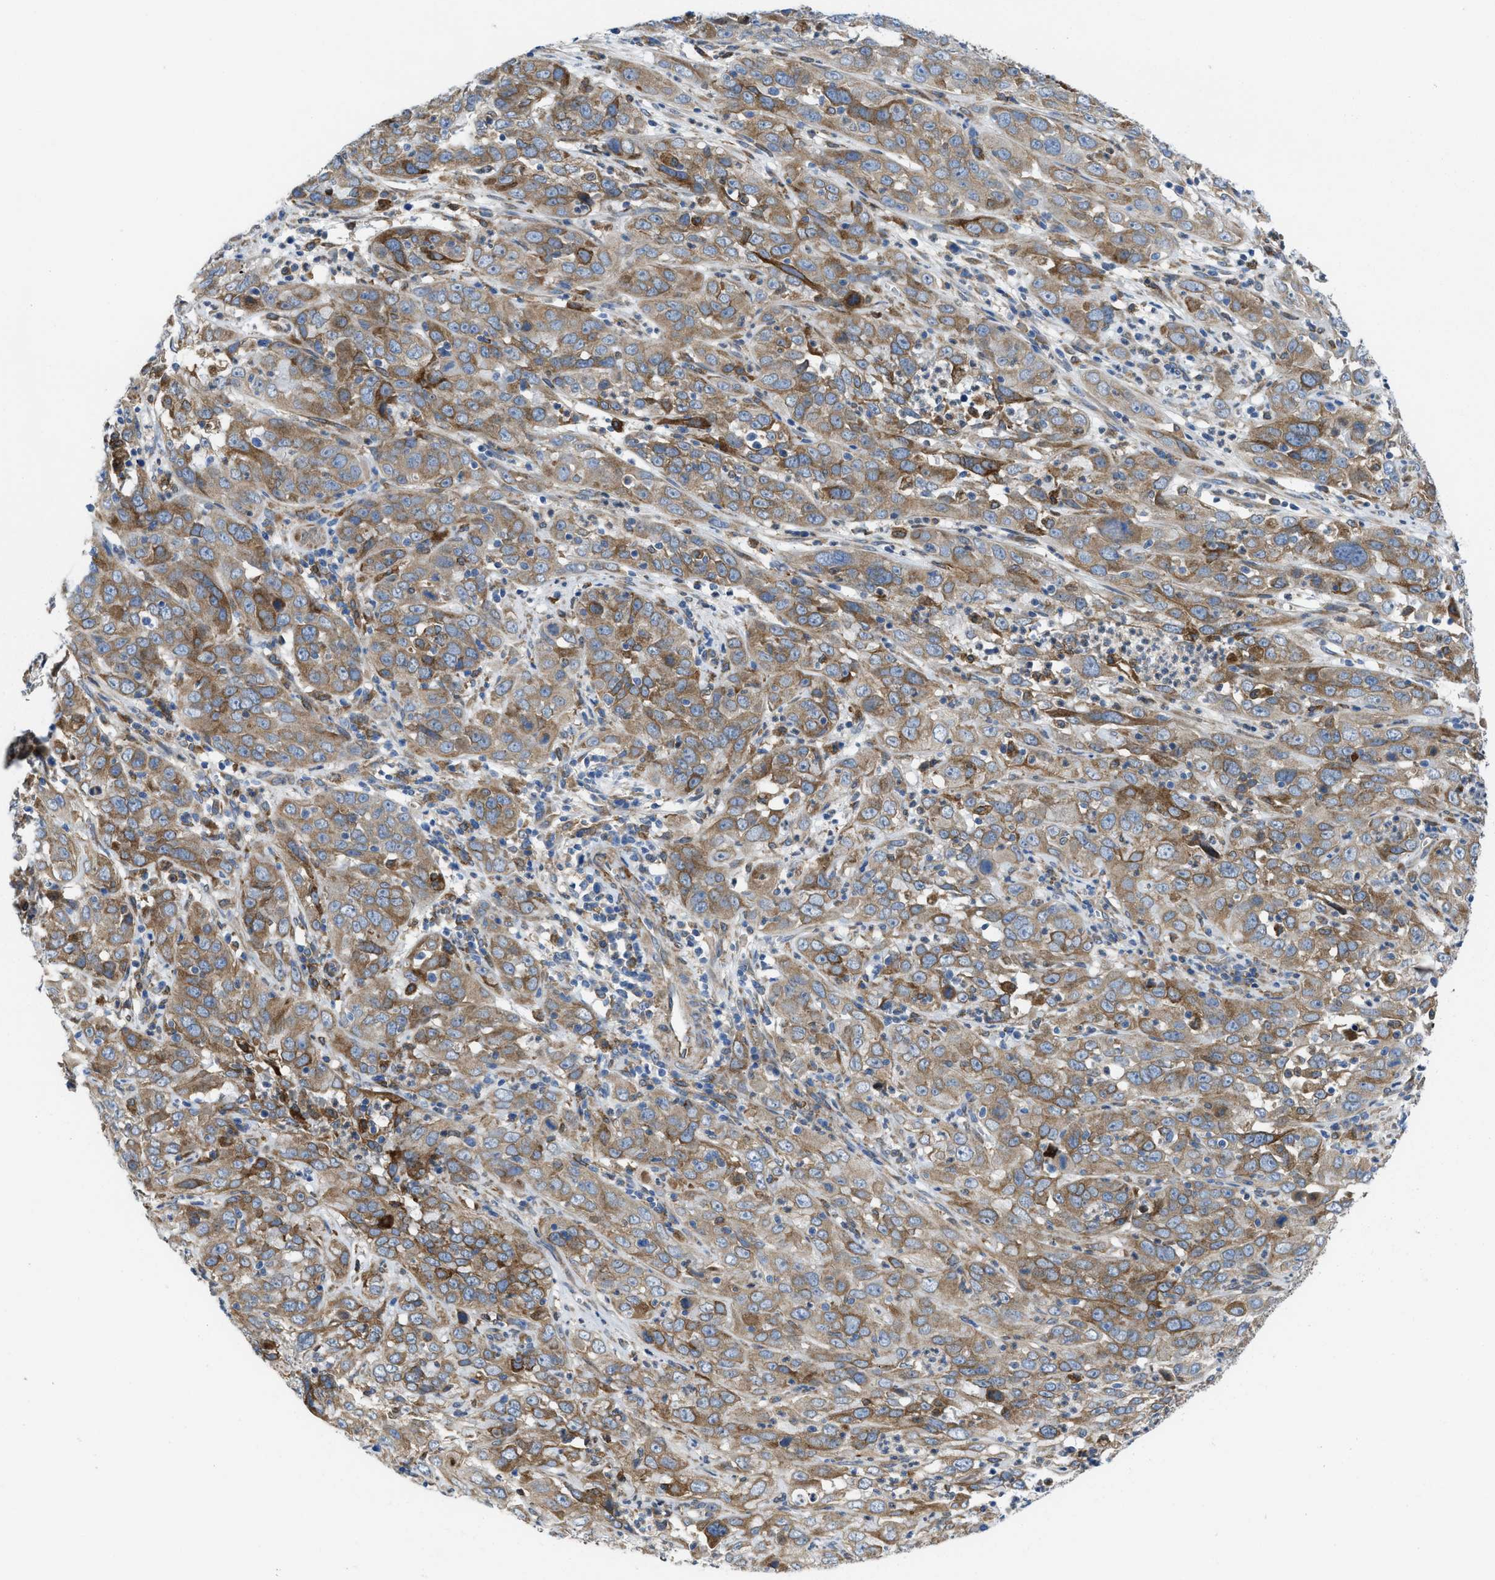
{"staining": {"intensity": "moderate", "quantity": ">75%", "location": "cytoplasmic/membranous"}, "tissue": "cervical cancer", "cell_type": "Tumor cells", "image_type": "cancer", "snomed": [{"axis": "morphology", "description": "Squamous cell carcinoma, NOS"}, {"axis": "topography", "description": "Cervix"}], "caption": "Brown immunohistochemical staining in human cervical cancer (squamous cell carcinoma) displays moderate cytoplasmic/membranous expression in about >75% of tumor cells. (Brightfield microscopy of DAB IHC at high magnification).", "gene": "ERLIN2", "patient": {"sex": "female", "age": 32}}